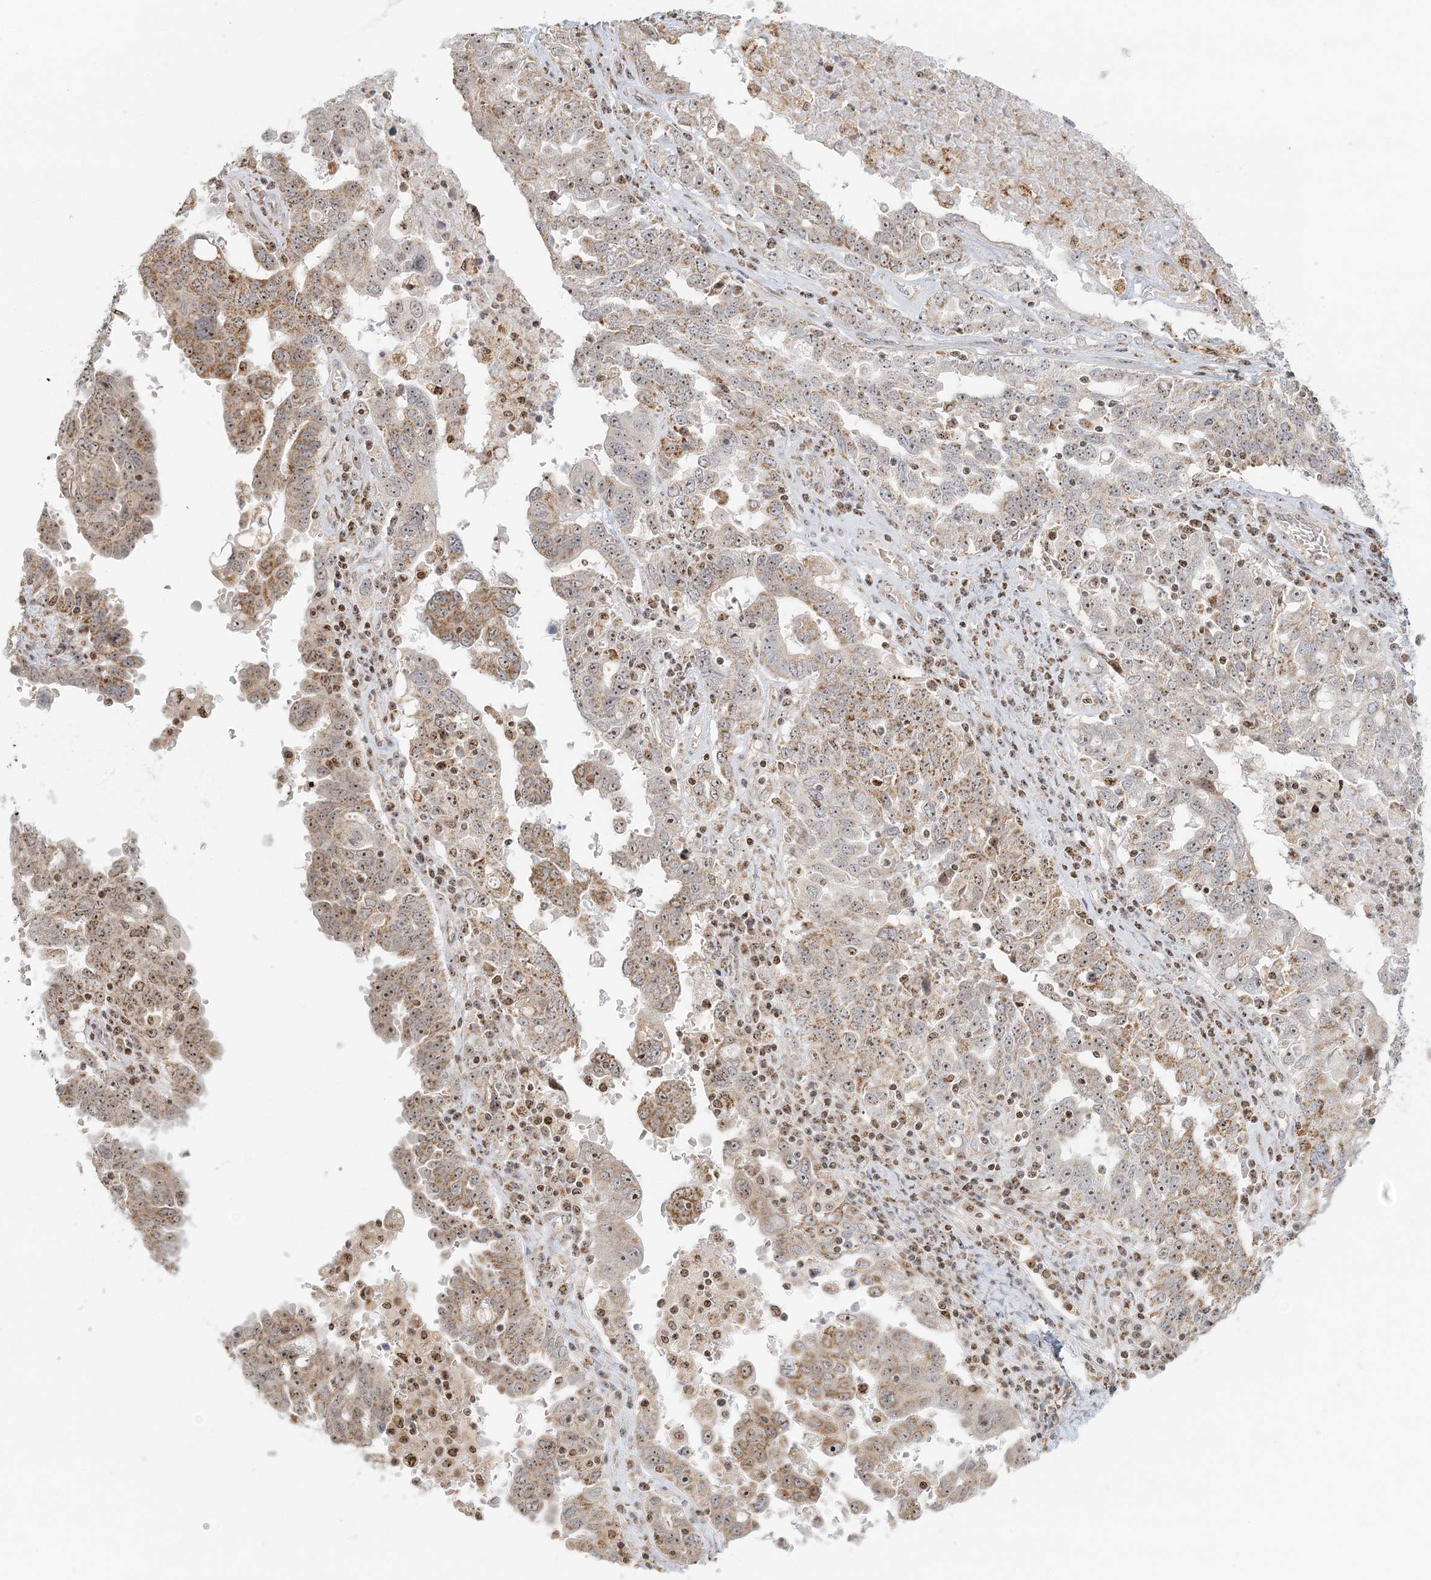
{"staining": {"intensity": "moderate", "quantity": "25%-75%", "location": "cytoplasmic/membranous,nuclear"}, "tissue": "ovarian cancer", "cell_type": "Tumor cells", "image_type": "cancer", "snomed": [{"axis": "morphology", "description": "Carcinoma, endometroid"}, {"axis": "topography", "description": "Ovary"}], "caption": "The image demonstrates a brown stain indicating the presence of a protein in the cytoplasmic/membranous and nuclear of tumor cells in endometroid carcinoma (ovarian).", "gene": "UBE2F", "patient": {"sex": "female", "age": 62}}